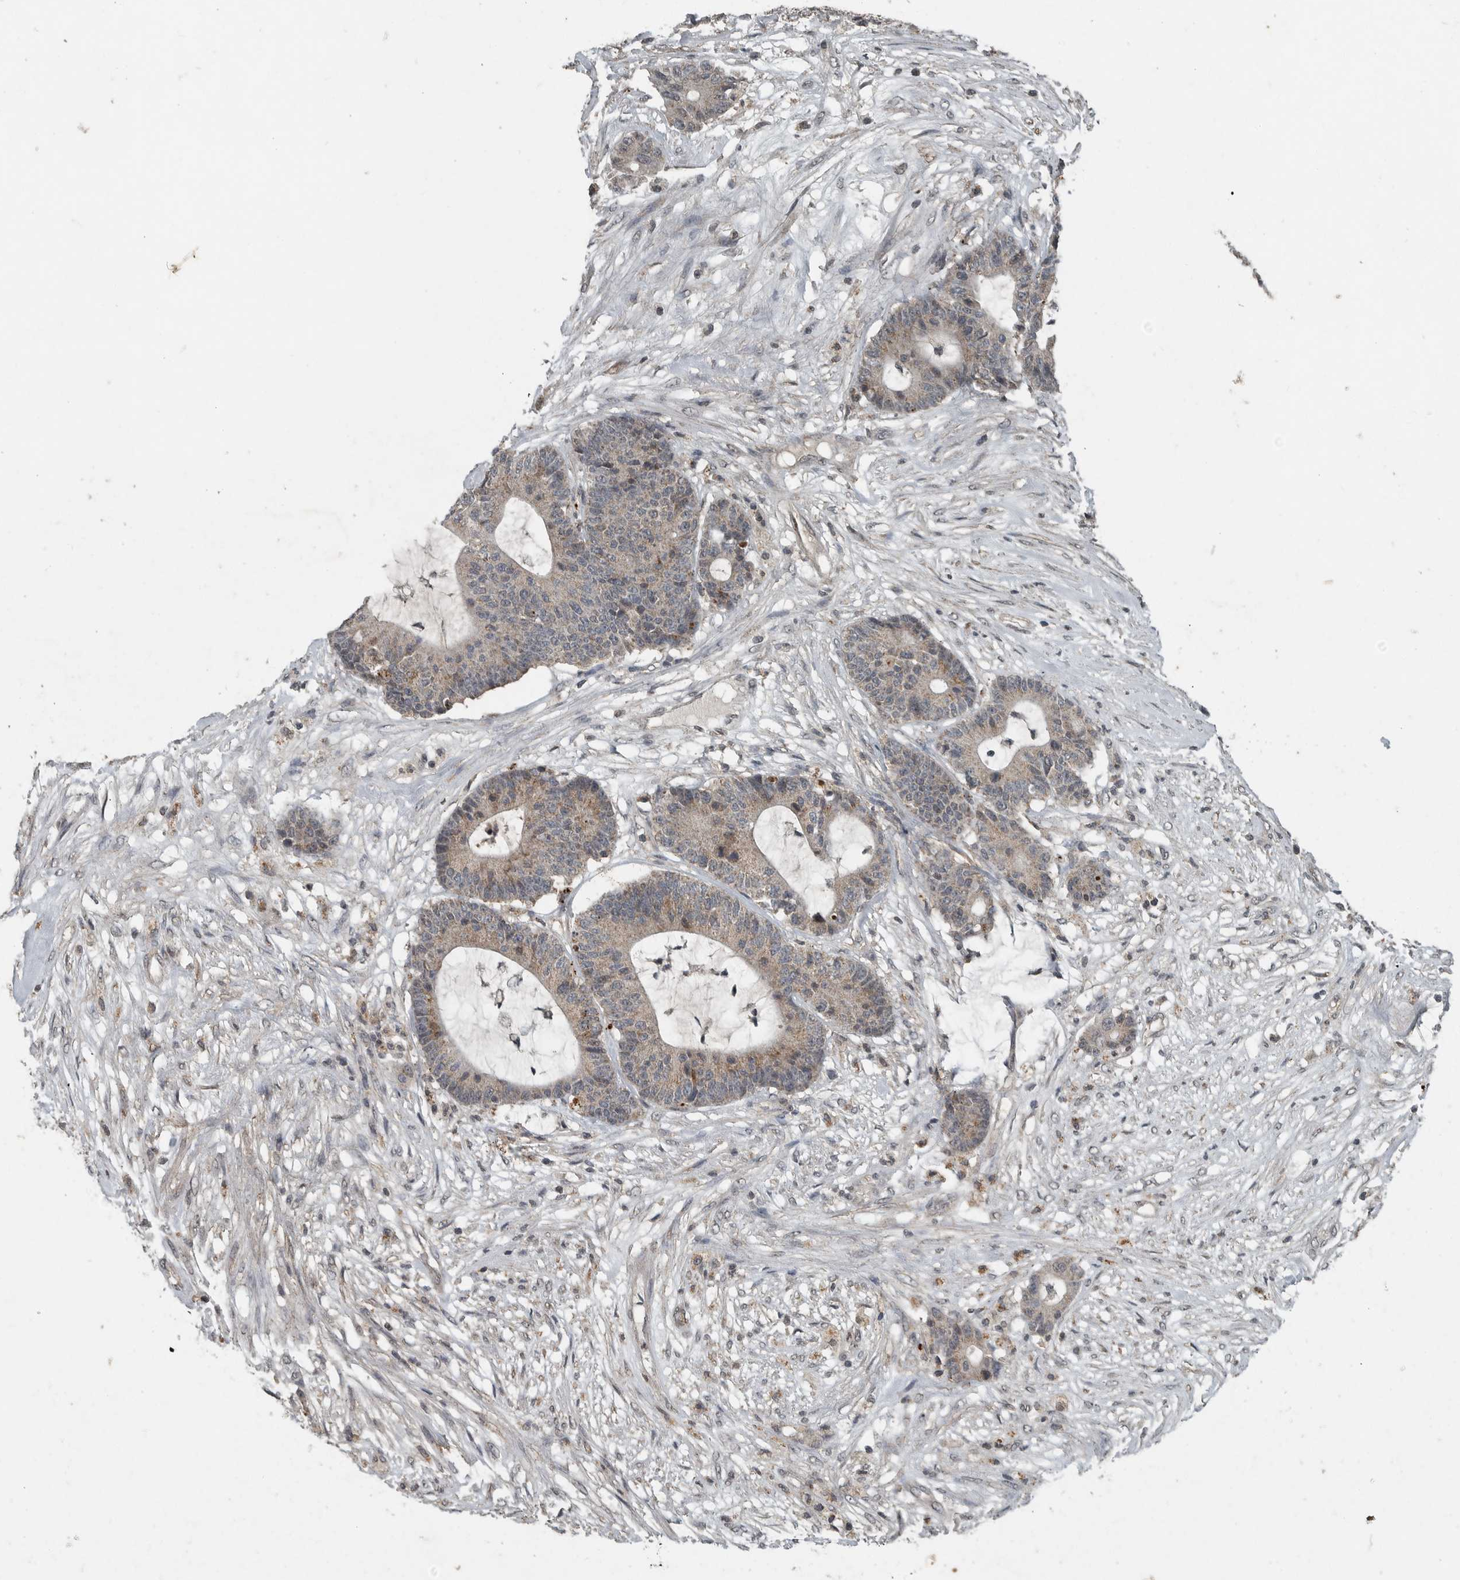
{"staining": {"intensity": "weak", "quantity": "25%-75%", "location": "cytoplasmic/membranous"}, "tissue": "colorectal cancer", "cell_type": "Tumor cells", "image_type": "cancer", "snomed": [{"axis": "morphology", "description": "Adenocarcinoma, NOS"}, {"axis": "topography", "description": "Colon"}], "caption": "IHC image of adenocarcinoma (colorectal) stained for a protein (brown), which reveals low levels of weak cytoplasmic/membranous positivity in approximately 25%-75% of tumor cells.", "gene": "IL6ST", "patient": {"sex": "female", "age": 84}}